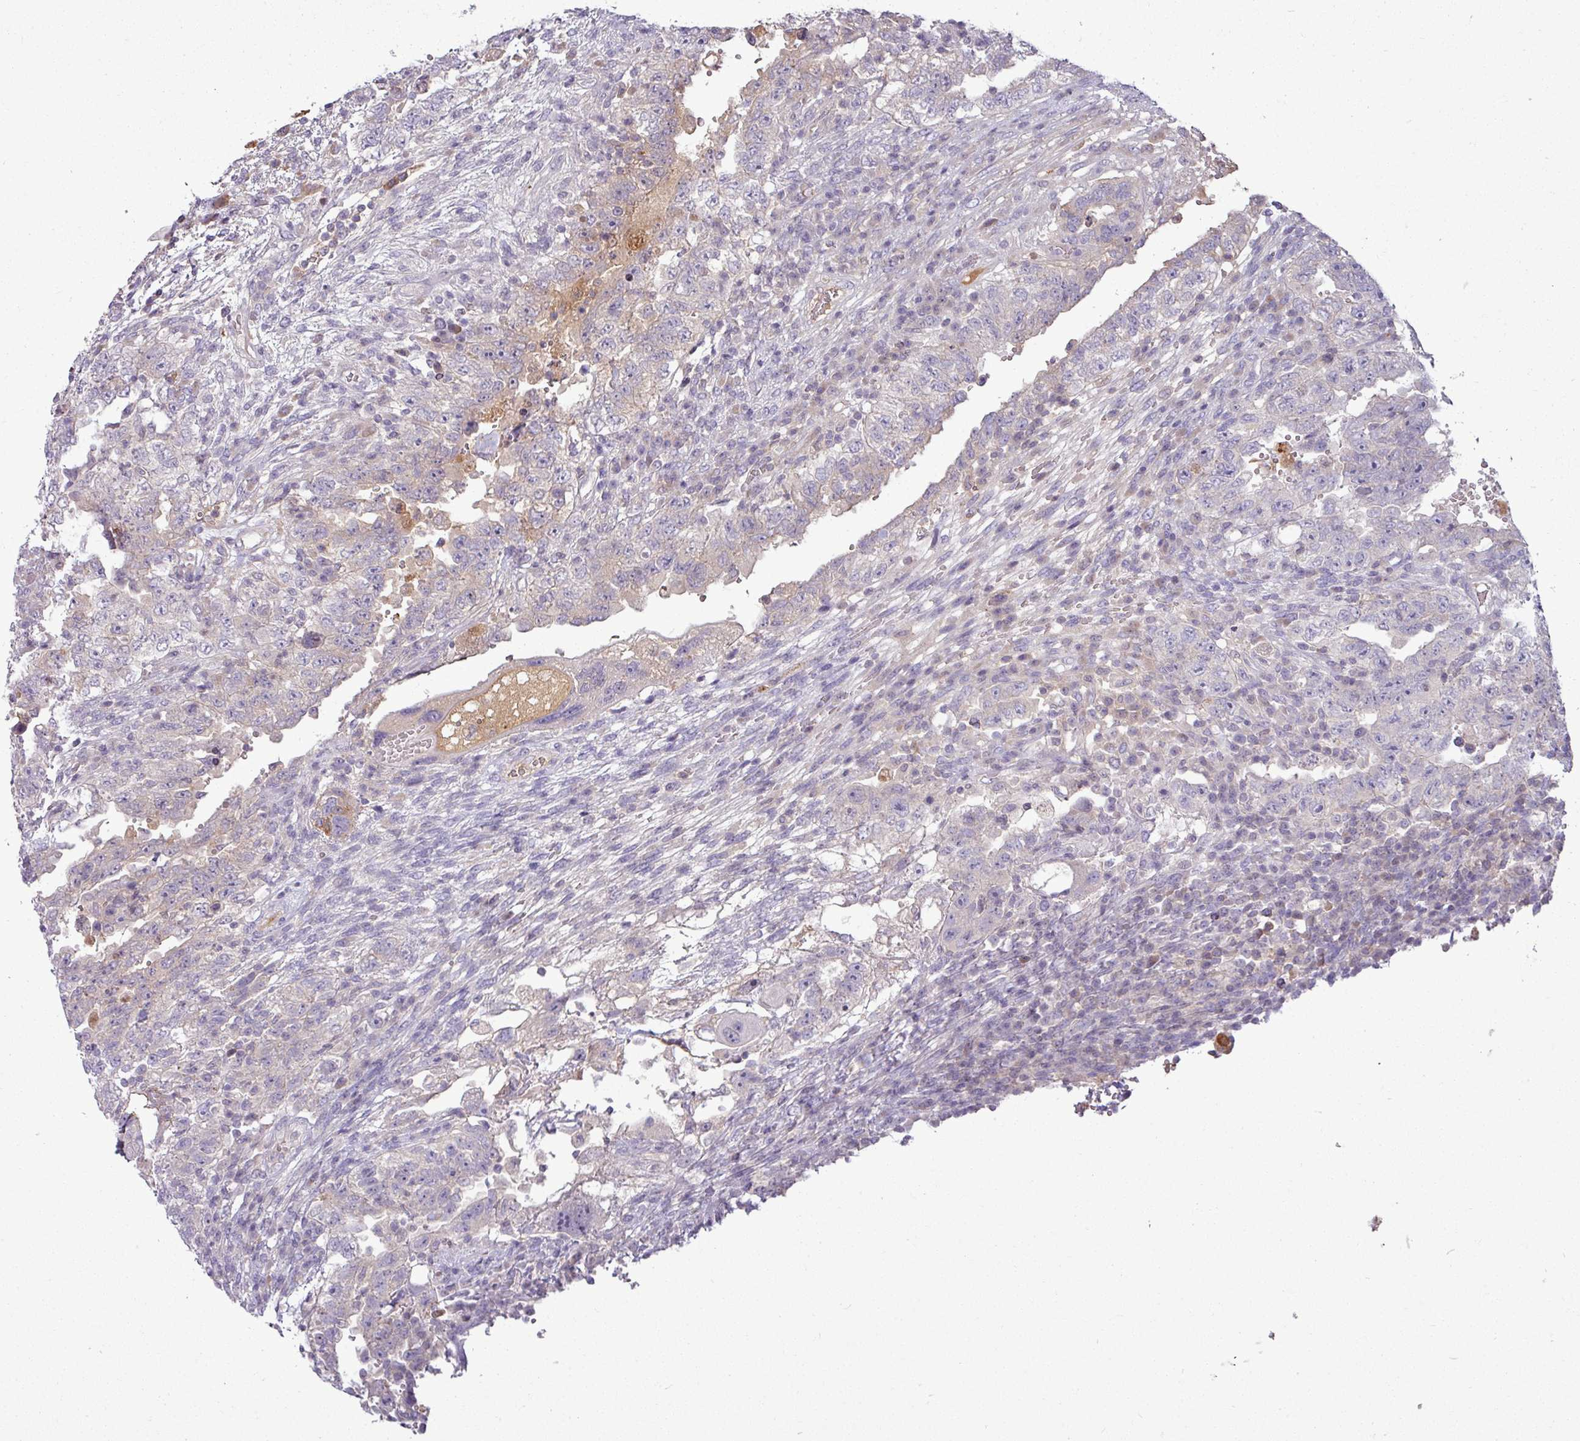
{"staining": {"intensity": "weak", "quantity": "<25%", "location": "cytoplasmic/membranous"}, "tissue": "testis cancer", "cell_type": "Tumor cells", "image_type": "cancer", "snomed": [{"axis": "morphology", "description": "Carcinoma, Embryonal, NOS"}, {"axis": "topography", "description": "Testis"}], "caption": "Immunohistochemistry of human testis cancer (embryonal carcinoma) reveals no staining in tumor cells.", "gene": "APOM", "patient": {"sex": "male", "age": 26}}